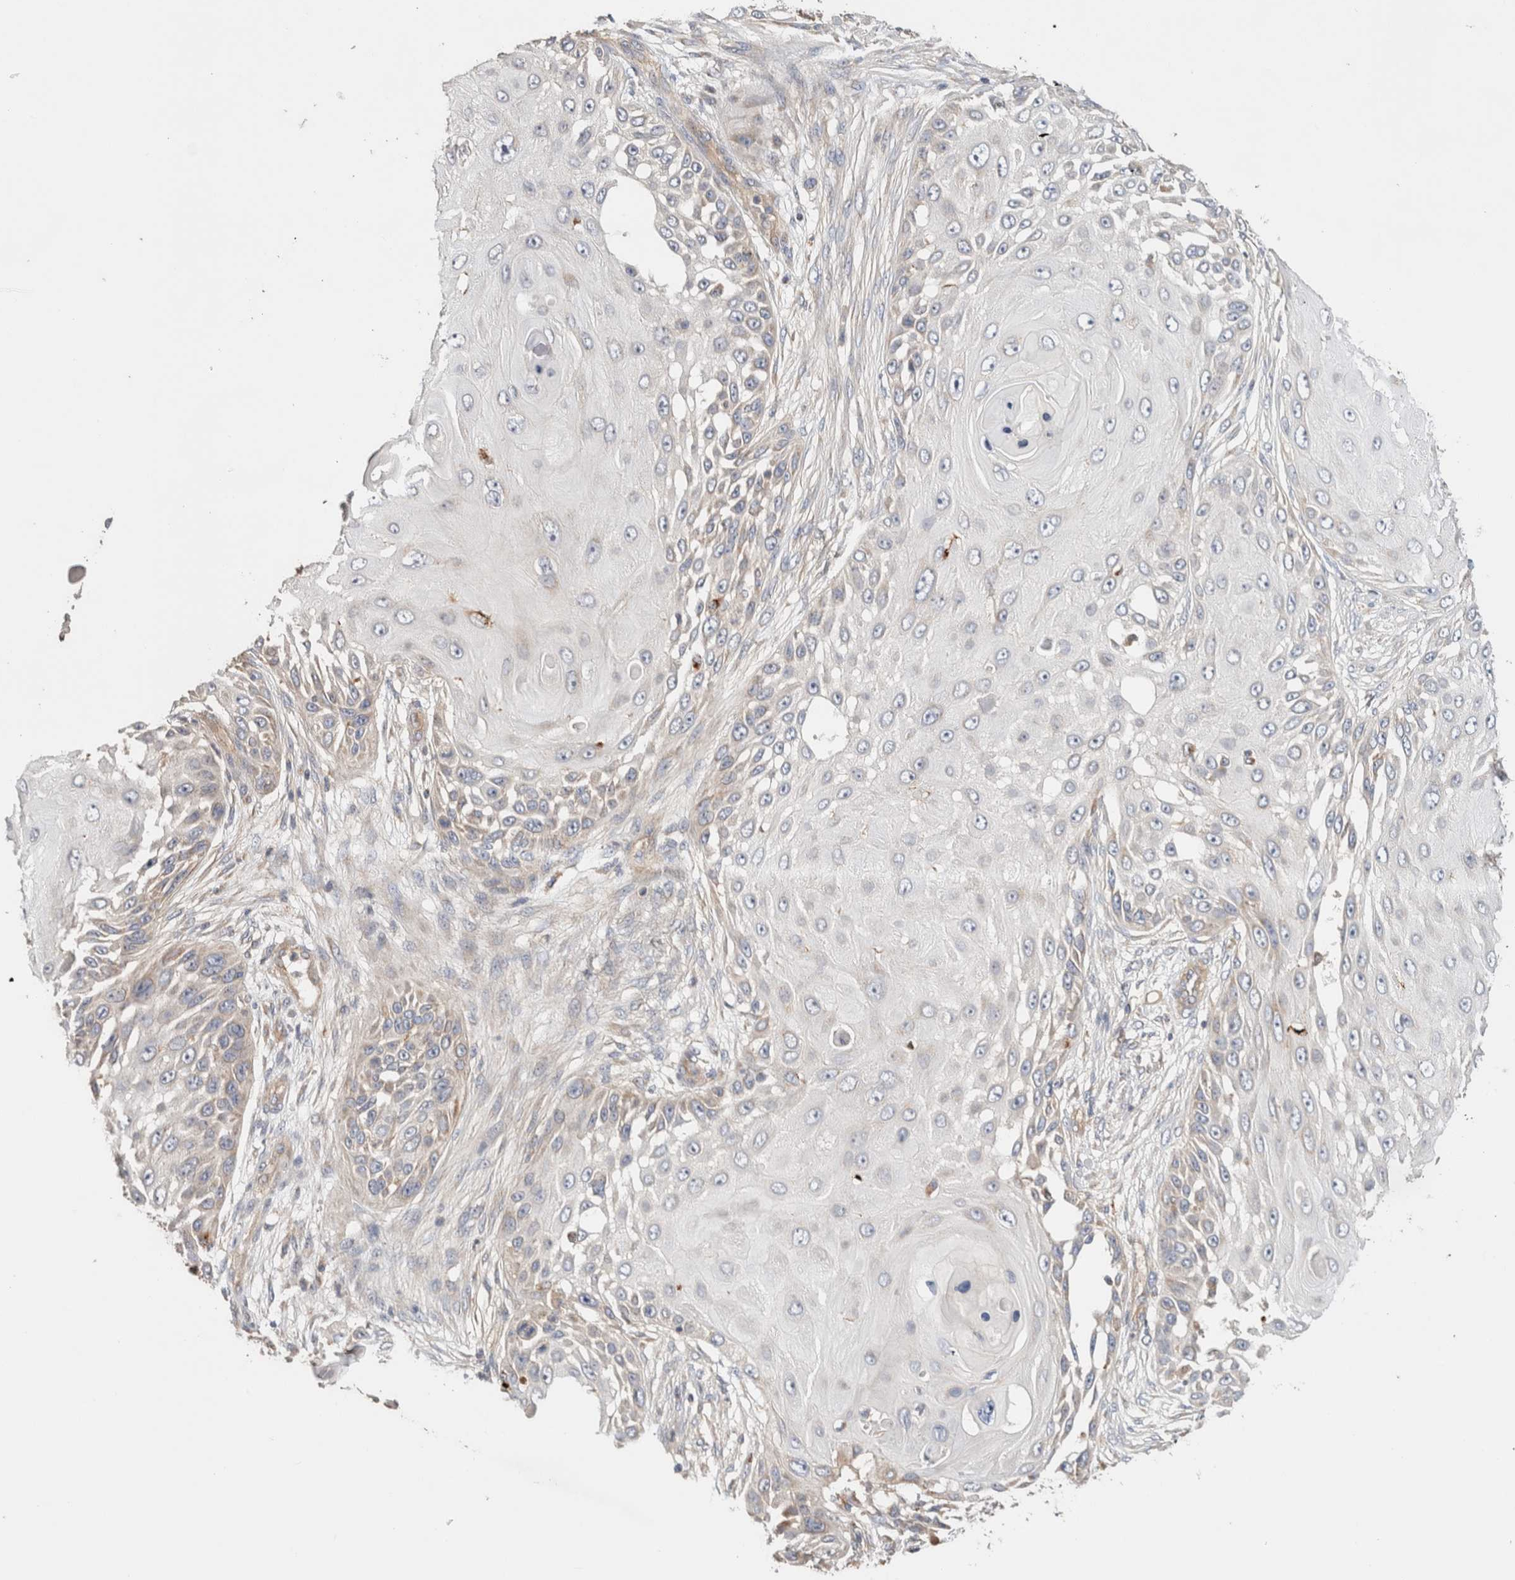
{"staining": {"intensity": "negative", "quantity": "none", "location": "none"}, "tissue": "skin cancer", "cell_type": "Tumor cells", "image_type": "cancer", "snomed": [{"axis": "morphology", "description": "Squamous cell carcinoma, NOS"}, {"axis": "topography", "description": "Skin"}], "caption": "Tumor cells are negative for protein expression in human skin squamous cell carcinoma. The staining was performed using DAB (3,3'-diaminobenzidine) to visualize the protein expression in brown, while the nuclei were stained in blue with hematoxylin (Magnification: 20x).", "gene": "B3GNTL1", "patient": {"sex": "female", "age": 44}}